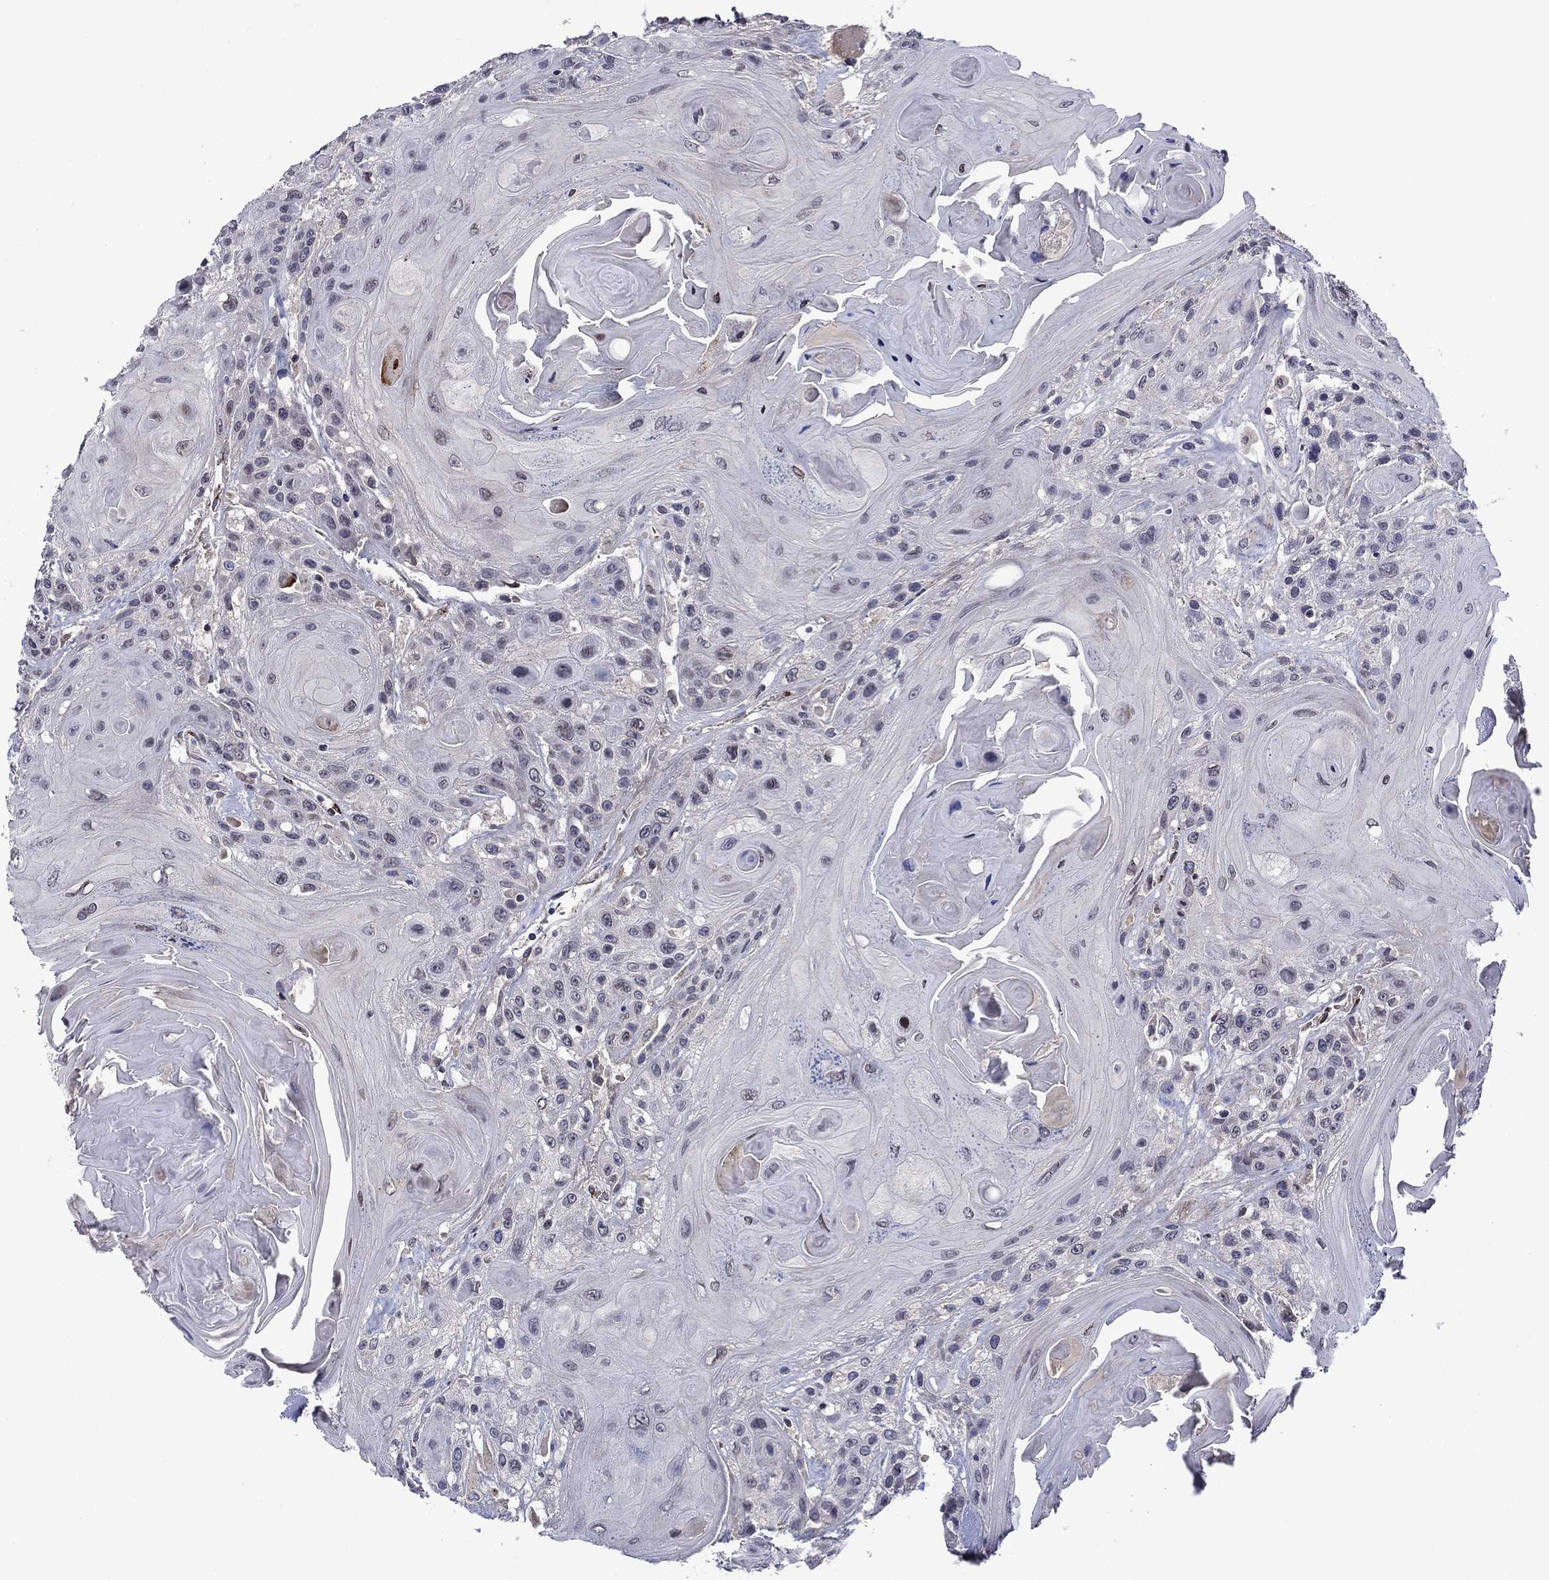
{"staining": {"intensity": "negative", "quantity": "none", "location": "none"}, "tissue": "head and neck cancer", "cell_type": "Tumor cells", "image_type": "cancer", "snomed": [{"axis": "morphology", "description": "Squamous cell carcinoma, NOS"}, {"axis": "topography", "description": "Head-Neck"}], "caption": "Head and neck squamous cell carcinoma was stained to show a protein in brown. There is no significant expression in tumor cells.", "gene": "SLITRK1", "patient": {"sex": "female", "age": 59}}